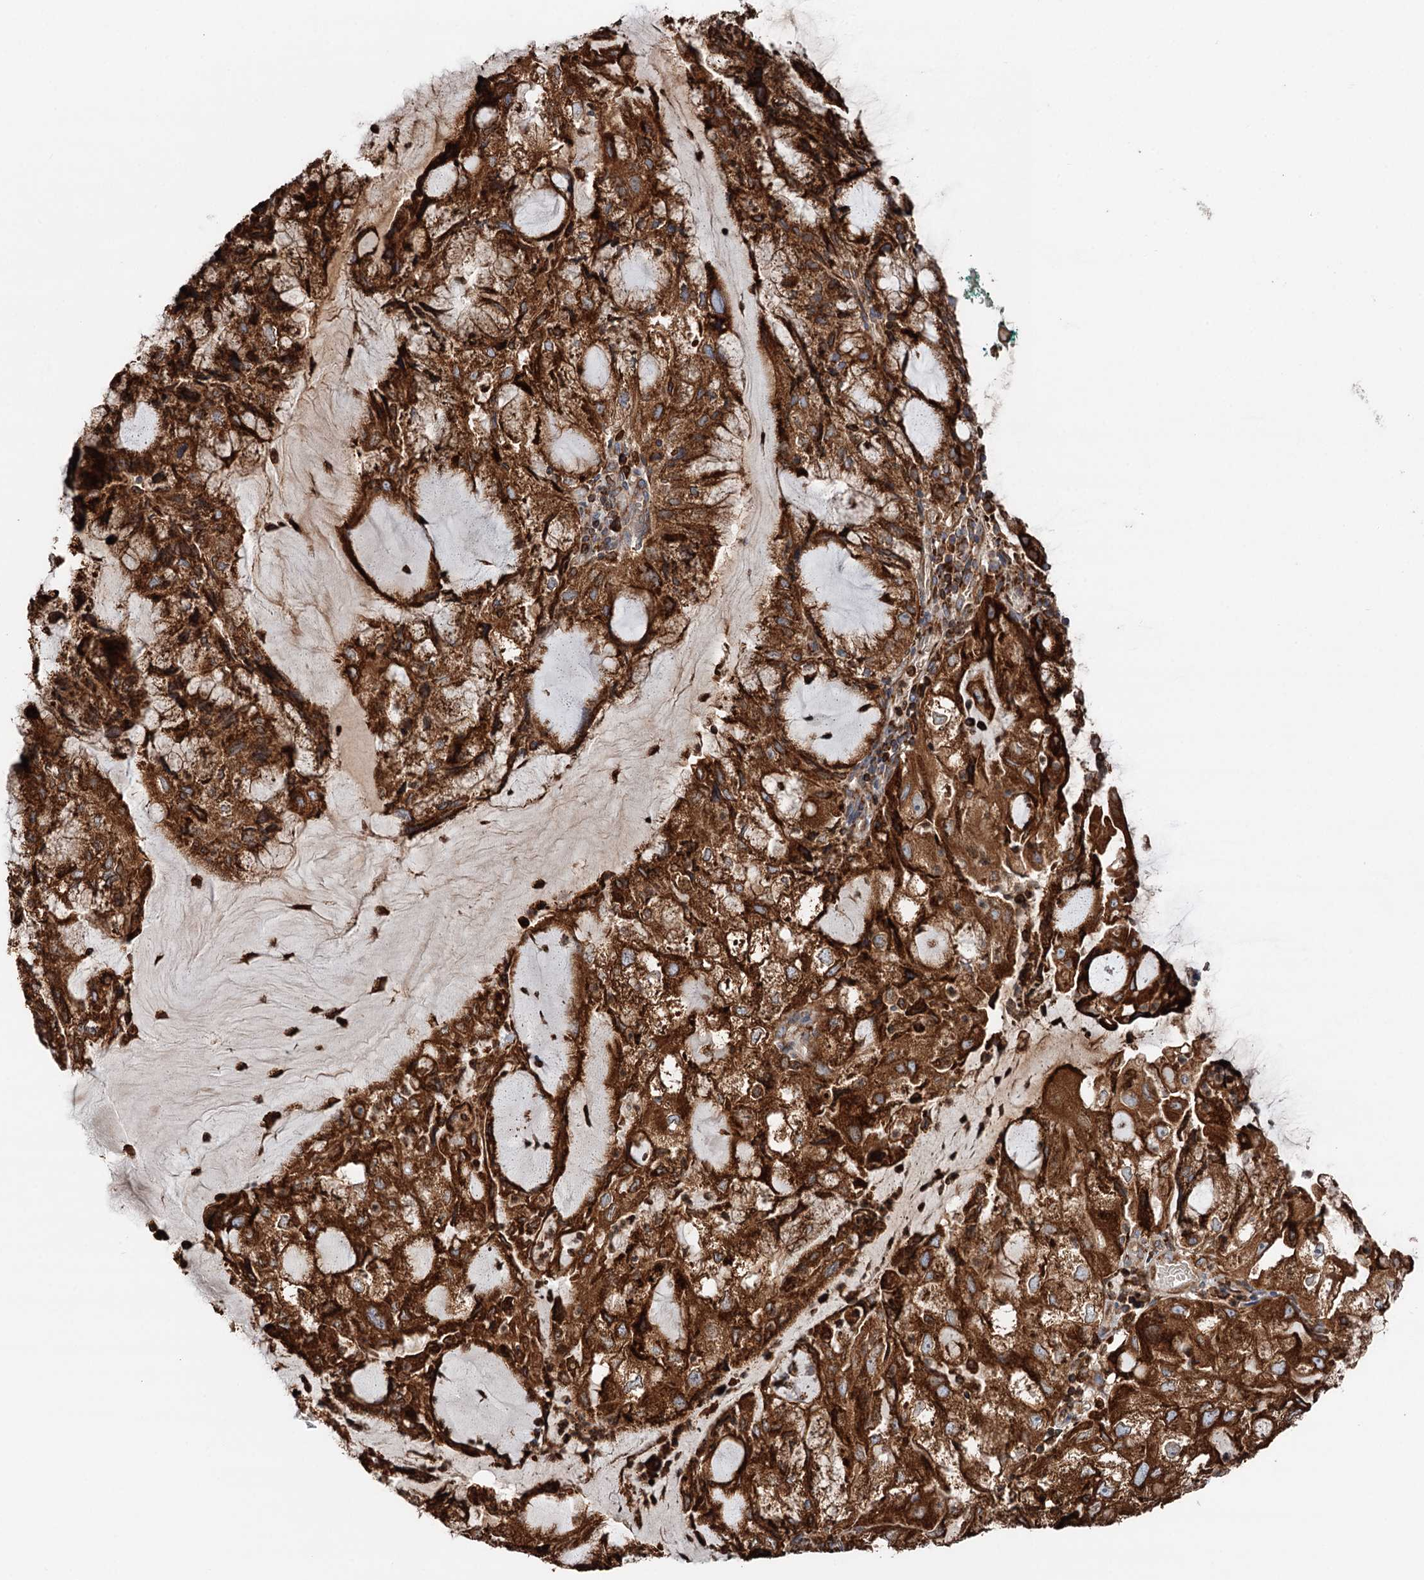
{"staining": {"intensity": "strong", "quantity": ">75%", "location": "cytoplasmic/membranous"}, "tissue": "endometrial cancer", "cell_type": "Tumor cells", "image_type": "cancer", "snomed": [{"axis": "morphology", "description": "Adenocarcinoma, NOS"}, {"axis": "topography", "description": "Endometrium"}], "caption": "A micrograph of adenocarcinoma (endometrial) stained for a protein shows strong cytoplasmic/membranous brown staining in tumor cells. (IHC, brightfield microscopy, high magnification).", "gene": "ERP29", "patient": {"sex": "female", "age": 81}}